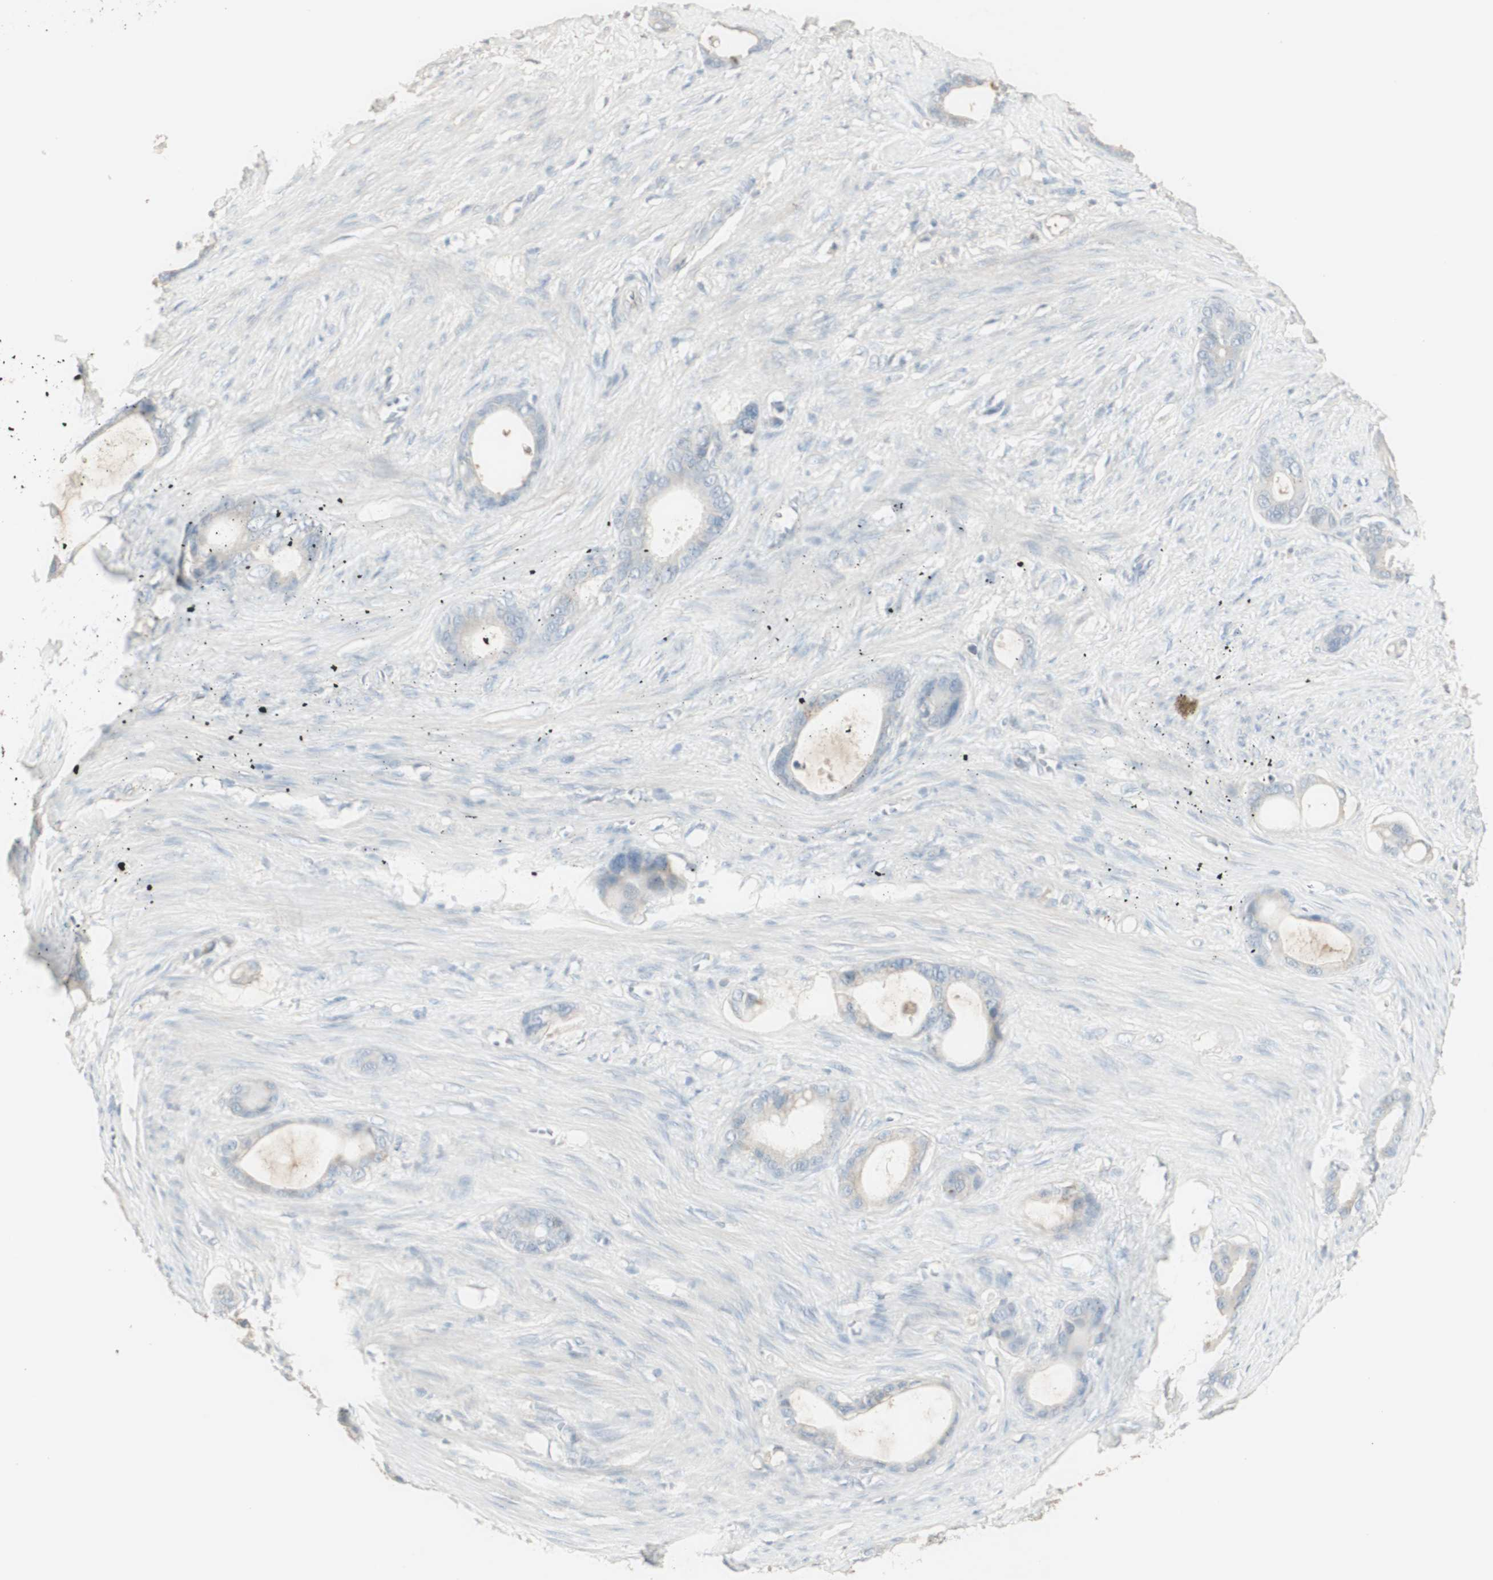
{"staining": {"intensity": "negative", "quantity": "none", "location": "none"}, "tissue": "stomach cancer", "cell_type": "Tumor cells", "image_type": "cancer", "snomed": [{"axis": "morphology", "description": "Adenocarcinoma, NOS"}, {"axis": "topography", "description": "Stomach"}], "caption": "This micrograph is of stomach cancer stained with IHC to label a protein in brown with the nuclei are counter-stained blue. There is no expression in tumor cells.", "gene": "IFNG", "patient": {"sex": "female", "age": 75}}